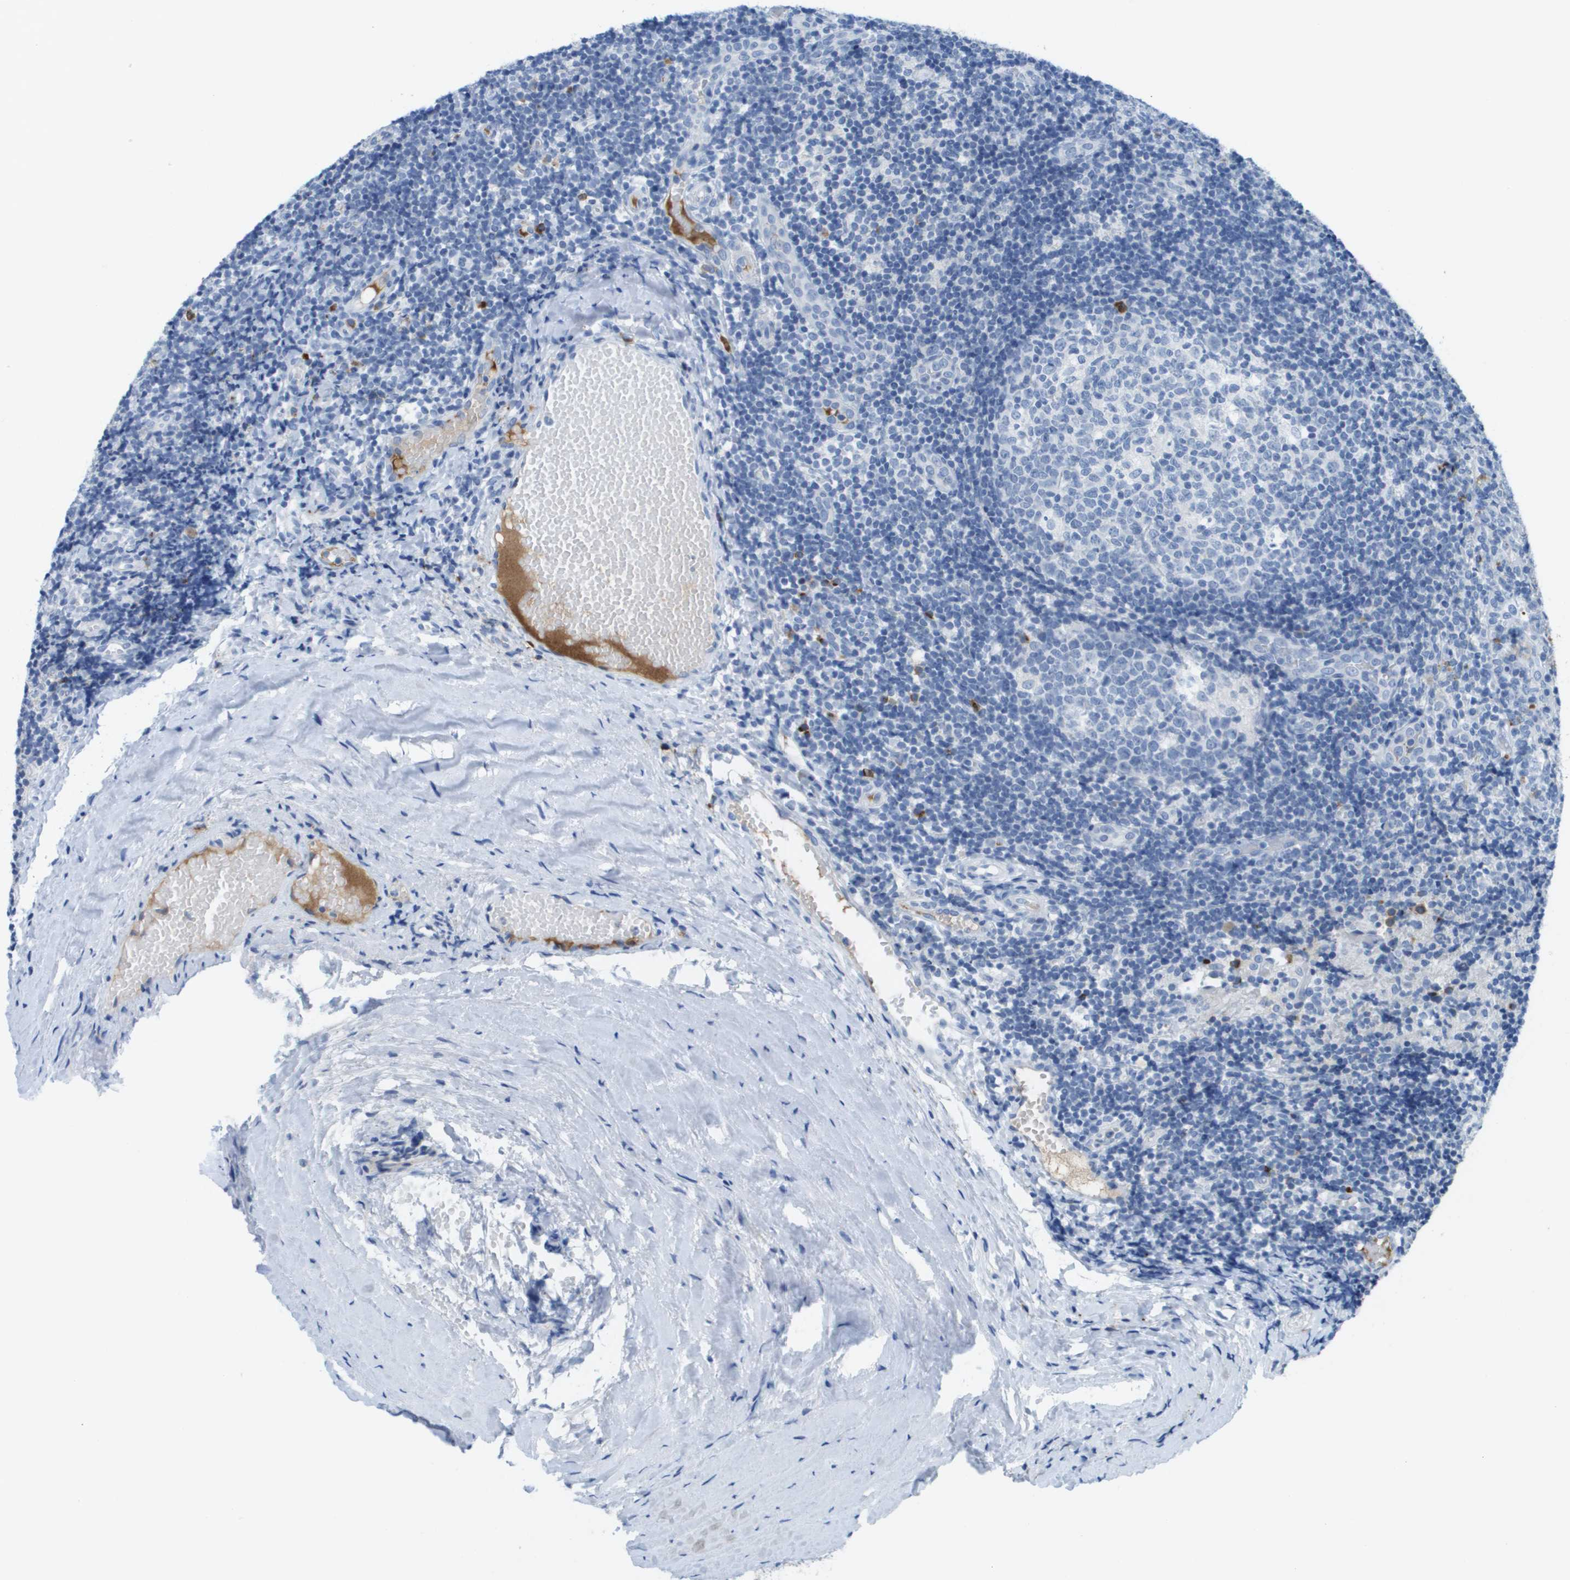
{"staining": {"intensity": "negative", "quantity": "none", "location": "none"}, "tissue": "tonsil", "cell_type": "Germinal center cells", "image_type": "normal", "snomed": [{"axis": "morphology", "description": "Normal tissue, NOS"}, {"axis": "topography", "description": "Tonsil"}], "caption": "Benign tonsil was stained to show a protein in brown. There is no significant positivity in germinal center cells. (Immunohistochemistry, brightfield microscopy, high magnification).", "gene": "GPR18", "patient": {"sex": "female", "age": 19}}